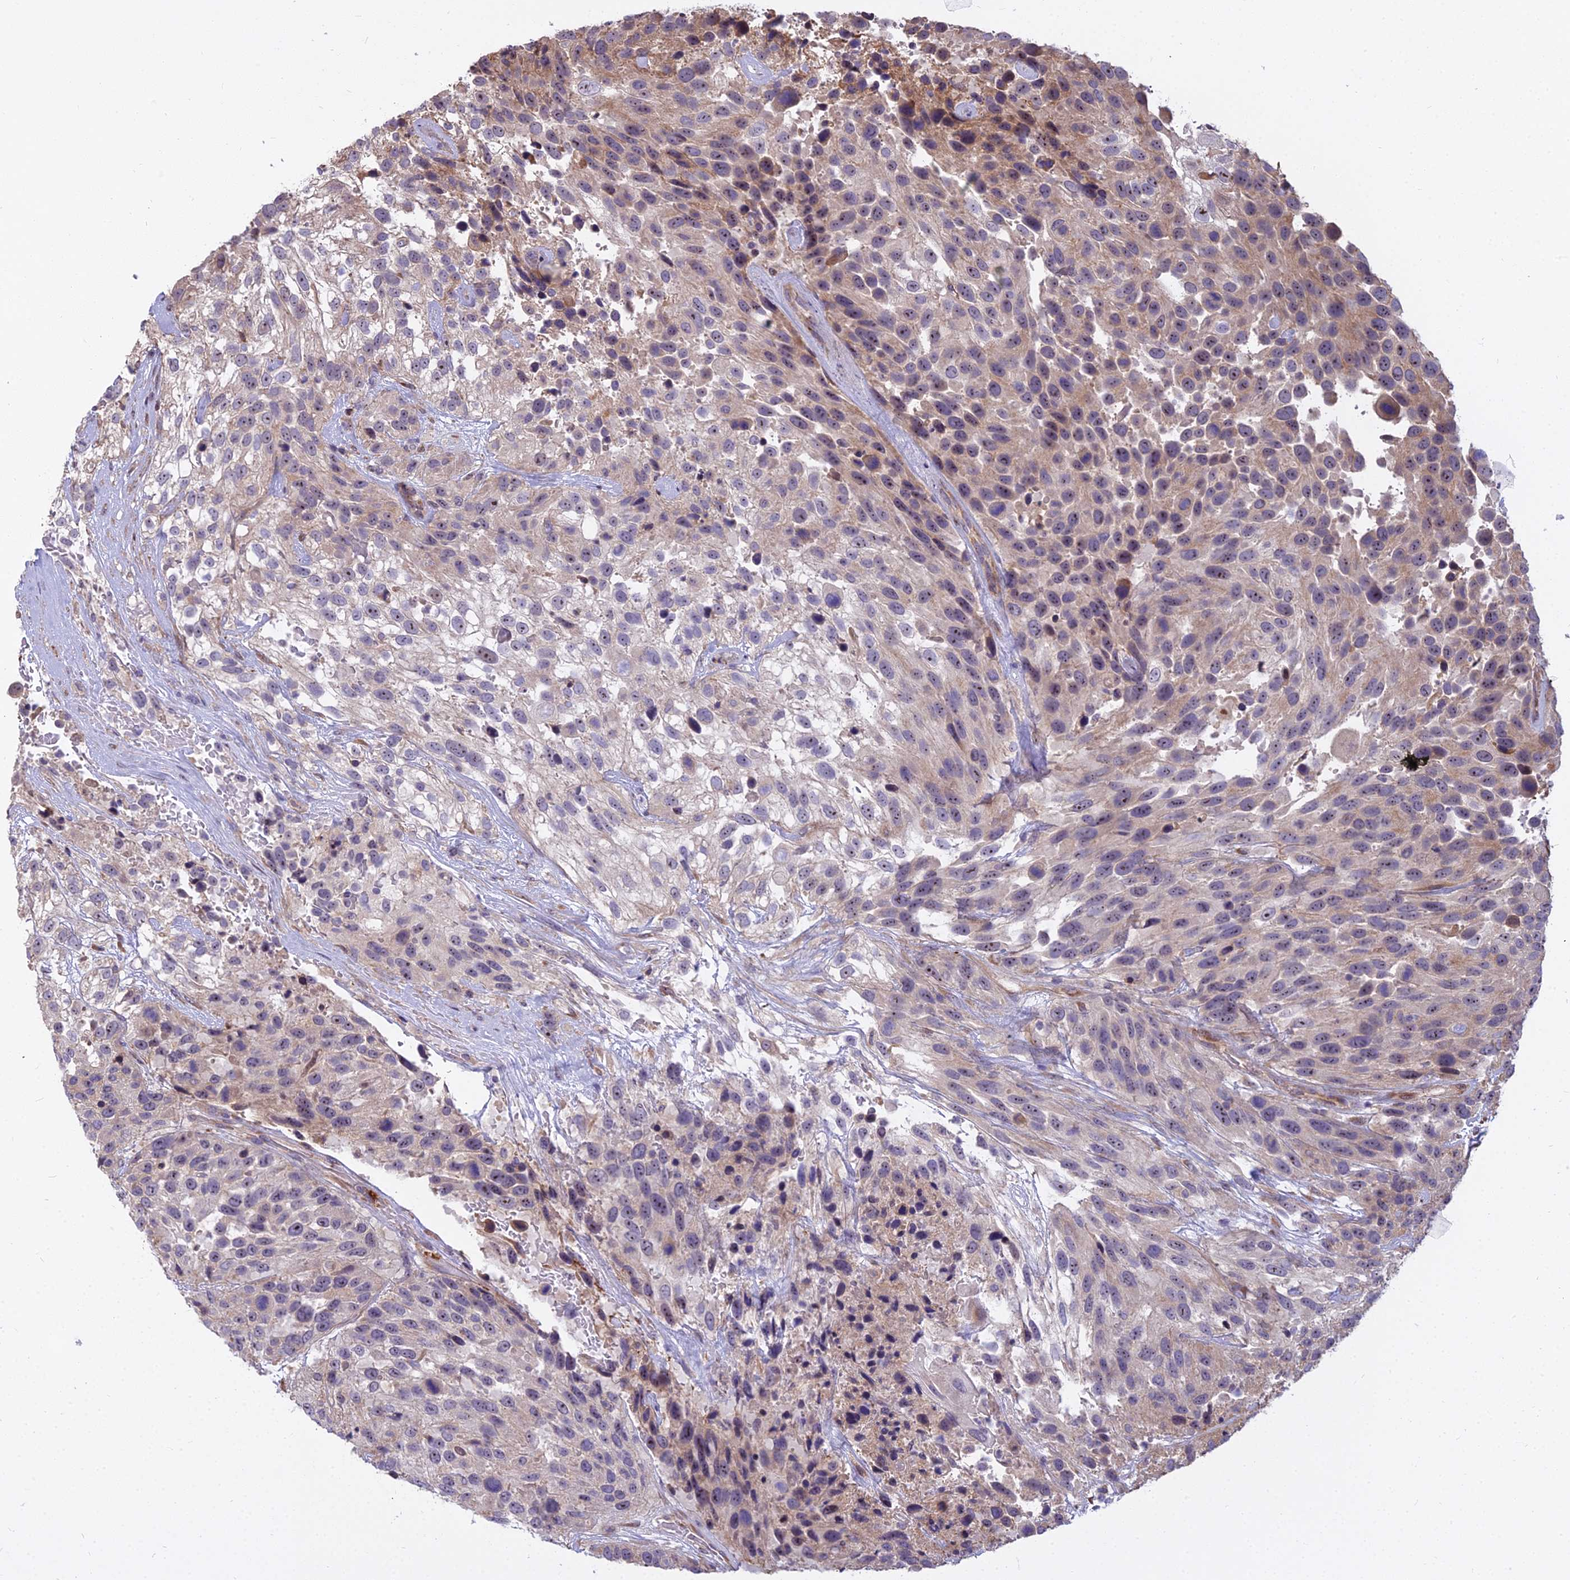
{"staining": {"intensity": "weak", "quantity": "25%-75%", "location": "cytoplasmic/membranous,nuclear"}, "tissue": "urothelial cancer", "cell_type": "Tumor cells", "image_type": "cancer", "snomed": [{"axis": "morphology", "description": "Urothelial carcinoma, High grade"}, {"axis": "topography", "description": "Urinary bladder"}], "caption": "High-magnification brightfield microscopy of urothelial cancer stained with DAB (3,3'-diaminobenzidine) (brown) and counterstained with hematoxylin (blue). tumor cells exhibit weak cytoplasmic/membranous and nuclear positivity is identified in approximately25%-75% of cells.", "gene": "TCEA3", "patient": {"sex": "female", "age": 70}}